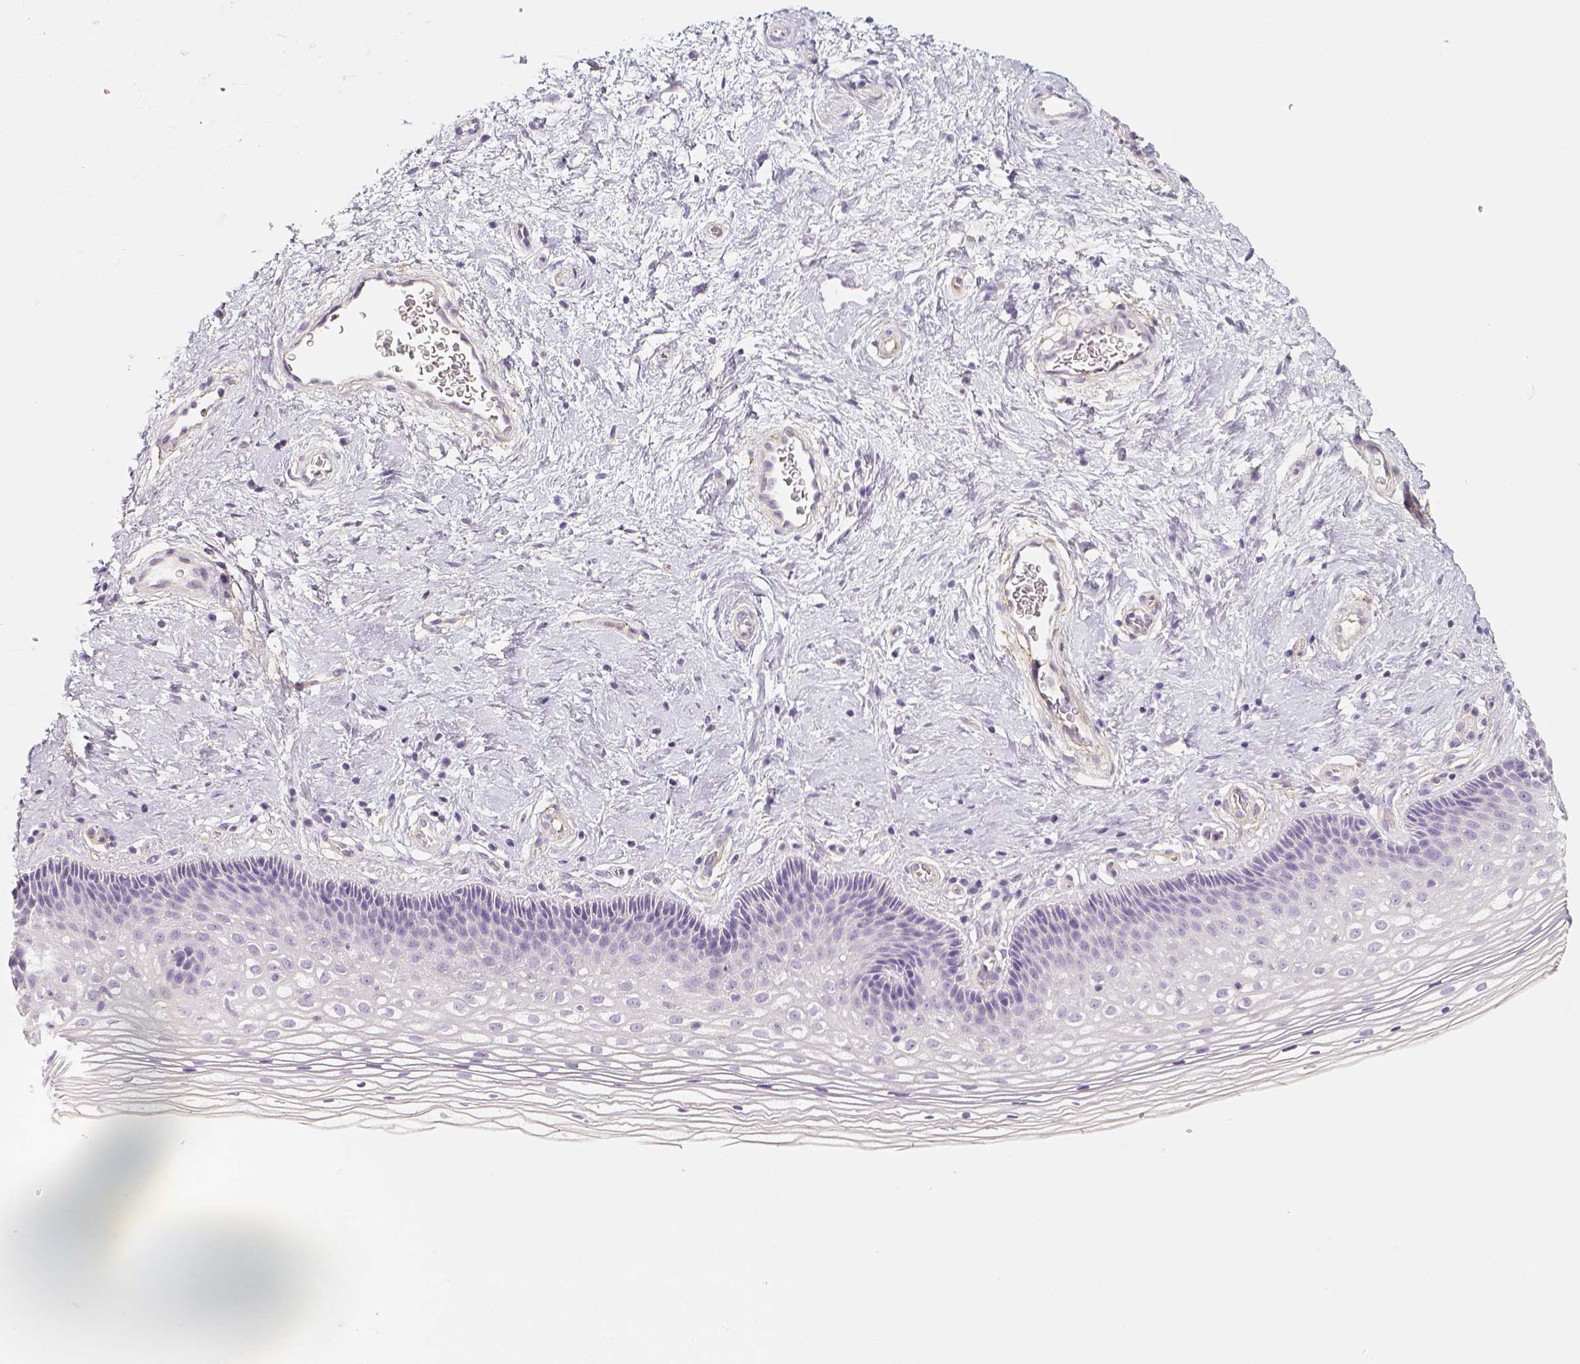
{"staining": {"intensity": "negative", "quantity": "none", "location": "none"}, "tissue": "cervix", "cell_type": "Squamous epithelial cells", "image_type": "normal", "snomed": [{"axis": "morphology", "description": "Normal tissue, NOS"}, {"axis": "topography", "description": "Cervix"}], "caption": "Immunohistochemical staining of normal human cervix reveals no significant positivity in squamous epithelial cells. (Immunohistochemistry, brightfield microscopy, high magnification).", "gene": "THY1", "patient": {"sex": "female", "age": 34}}